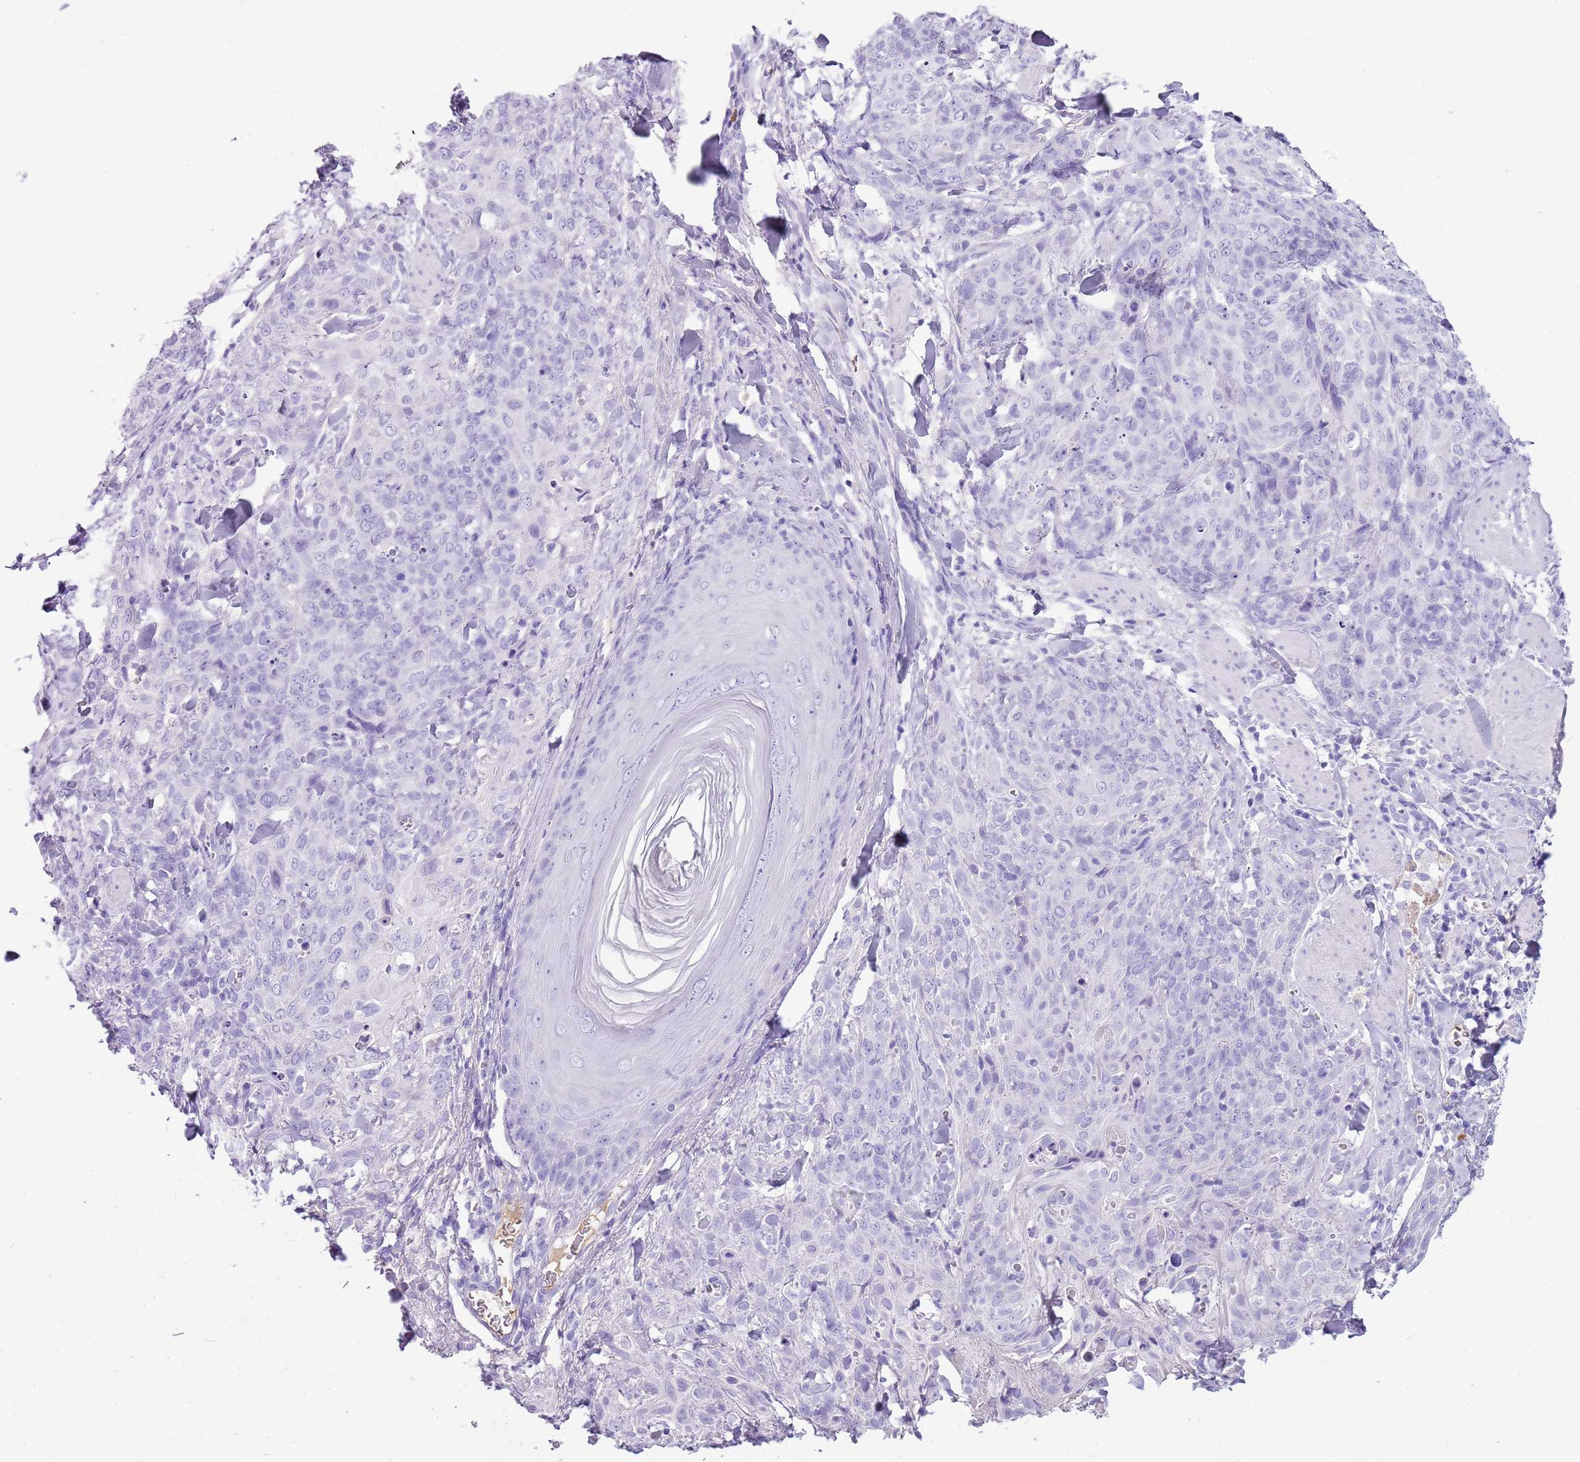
{"staining": {"intensity": "negative", "quantity": "none", "location": "none"}, "tissue": "skin cancer", "cell_type": "Tumor cells", "image_type": "cancer", "snomed": [{"axis": "morphology", "description": "Squamous cell carcinoma, NOS"}, {"axis": "topography", "description": "Skin"}, {"axis": "topography", "description": "Vulva"}], "caption": "This is an IHC micrograph of skin squamous cell carcinoma. There is no positivity in tumor cells.", "gene": "IGKV3D-11", "patient": {"sex": "female", "age": 85}}